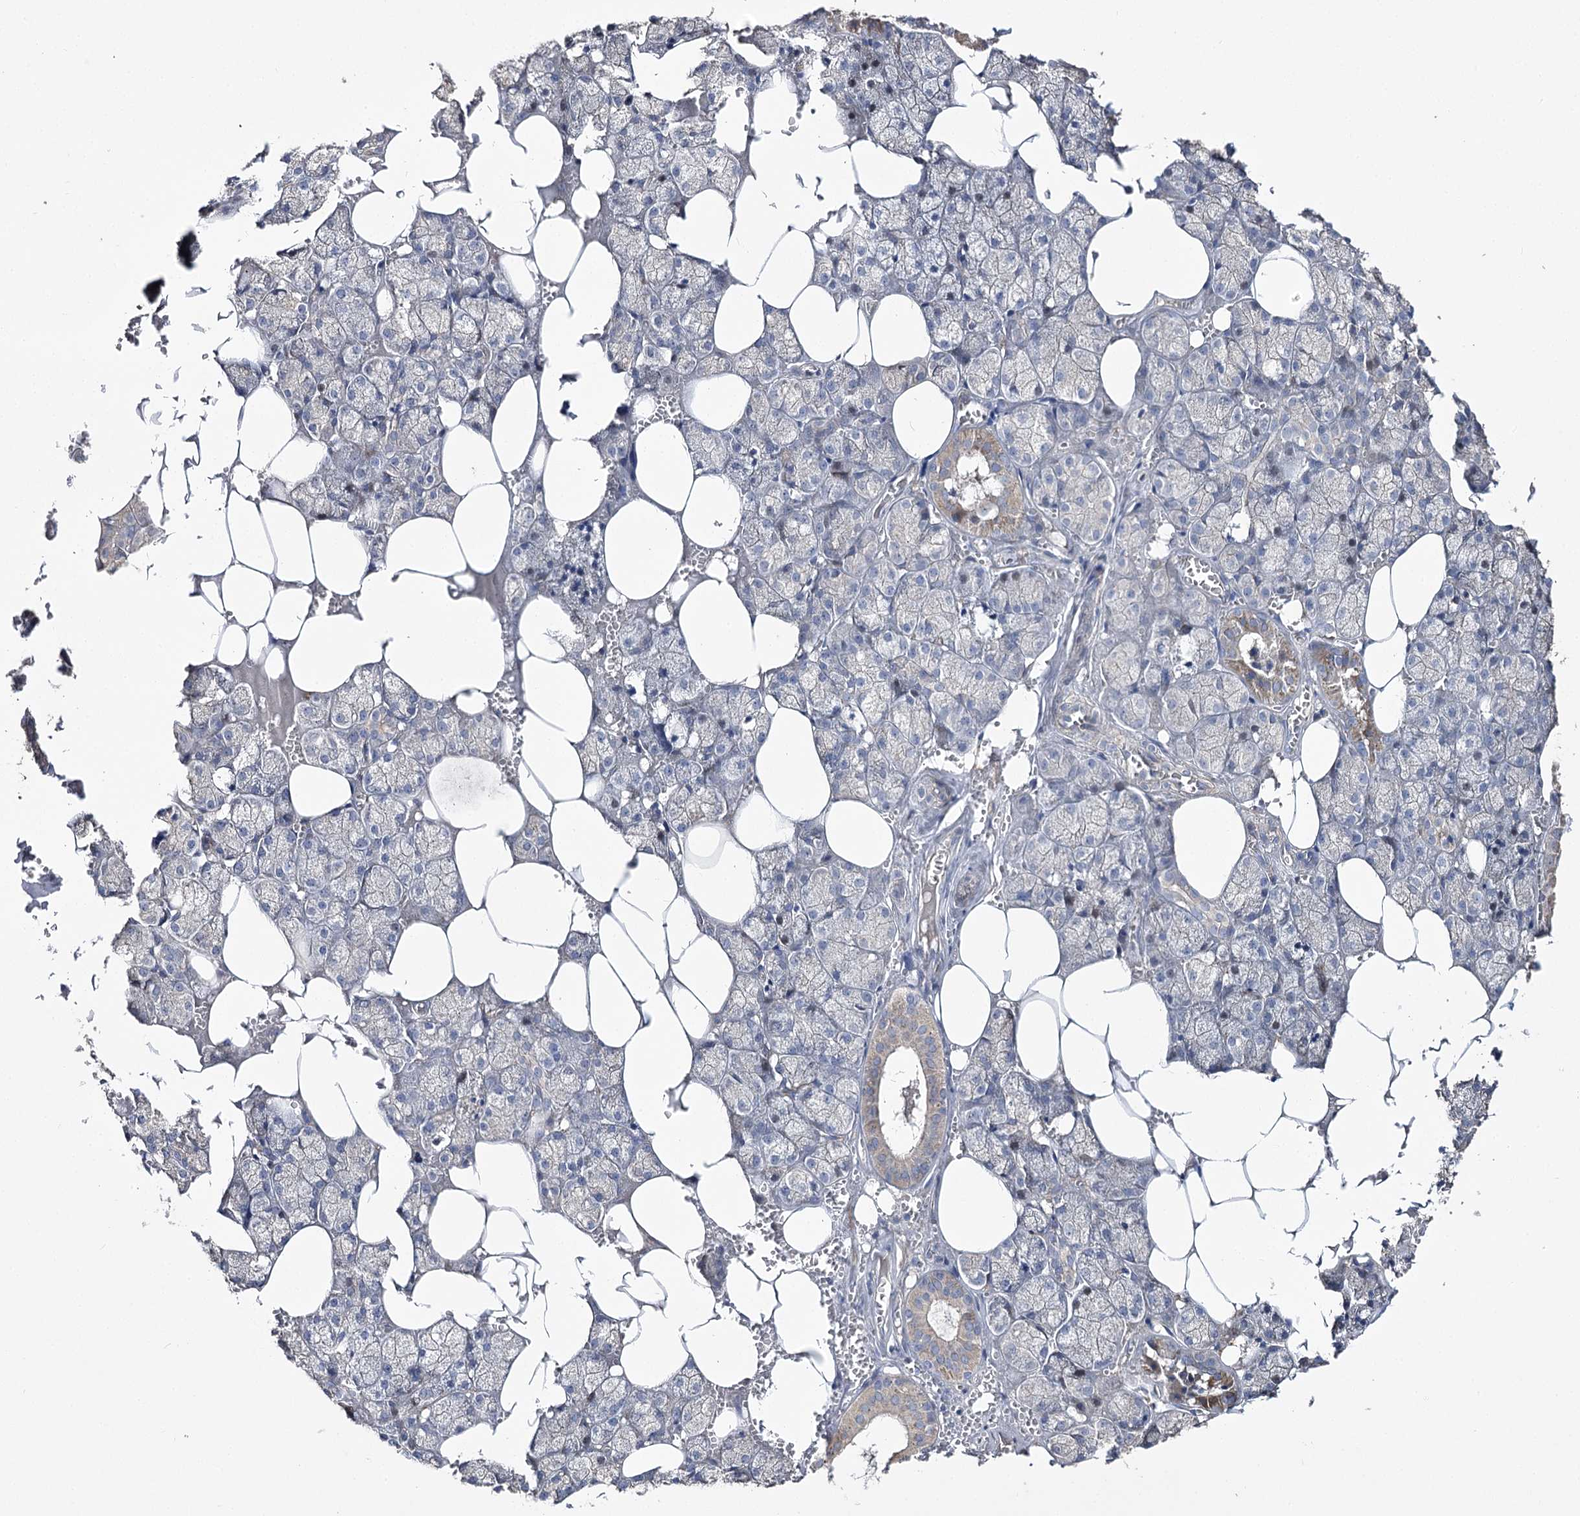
{"staining": {"intensity": "moderate", "quantity": "<25%", "location": "cytoplasmic/membranous"}, "tissue": "salivary gland", "cell_type": "Glandular cells", "image_type": "normal", "snomed": [{"axis": "morphology", "description": "Normal tissue, NOS"}, {"axis": "topography", "description": "Salivary gland"}], "caption": "Moderate cytoplasmic/membranous positivity is identified in about <25% of glandular cells in normal salivary gland.", "gene": "AURKC", "patient": {"sex": "male", "age": 62}}